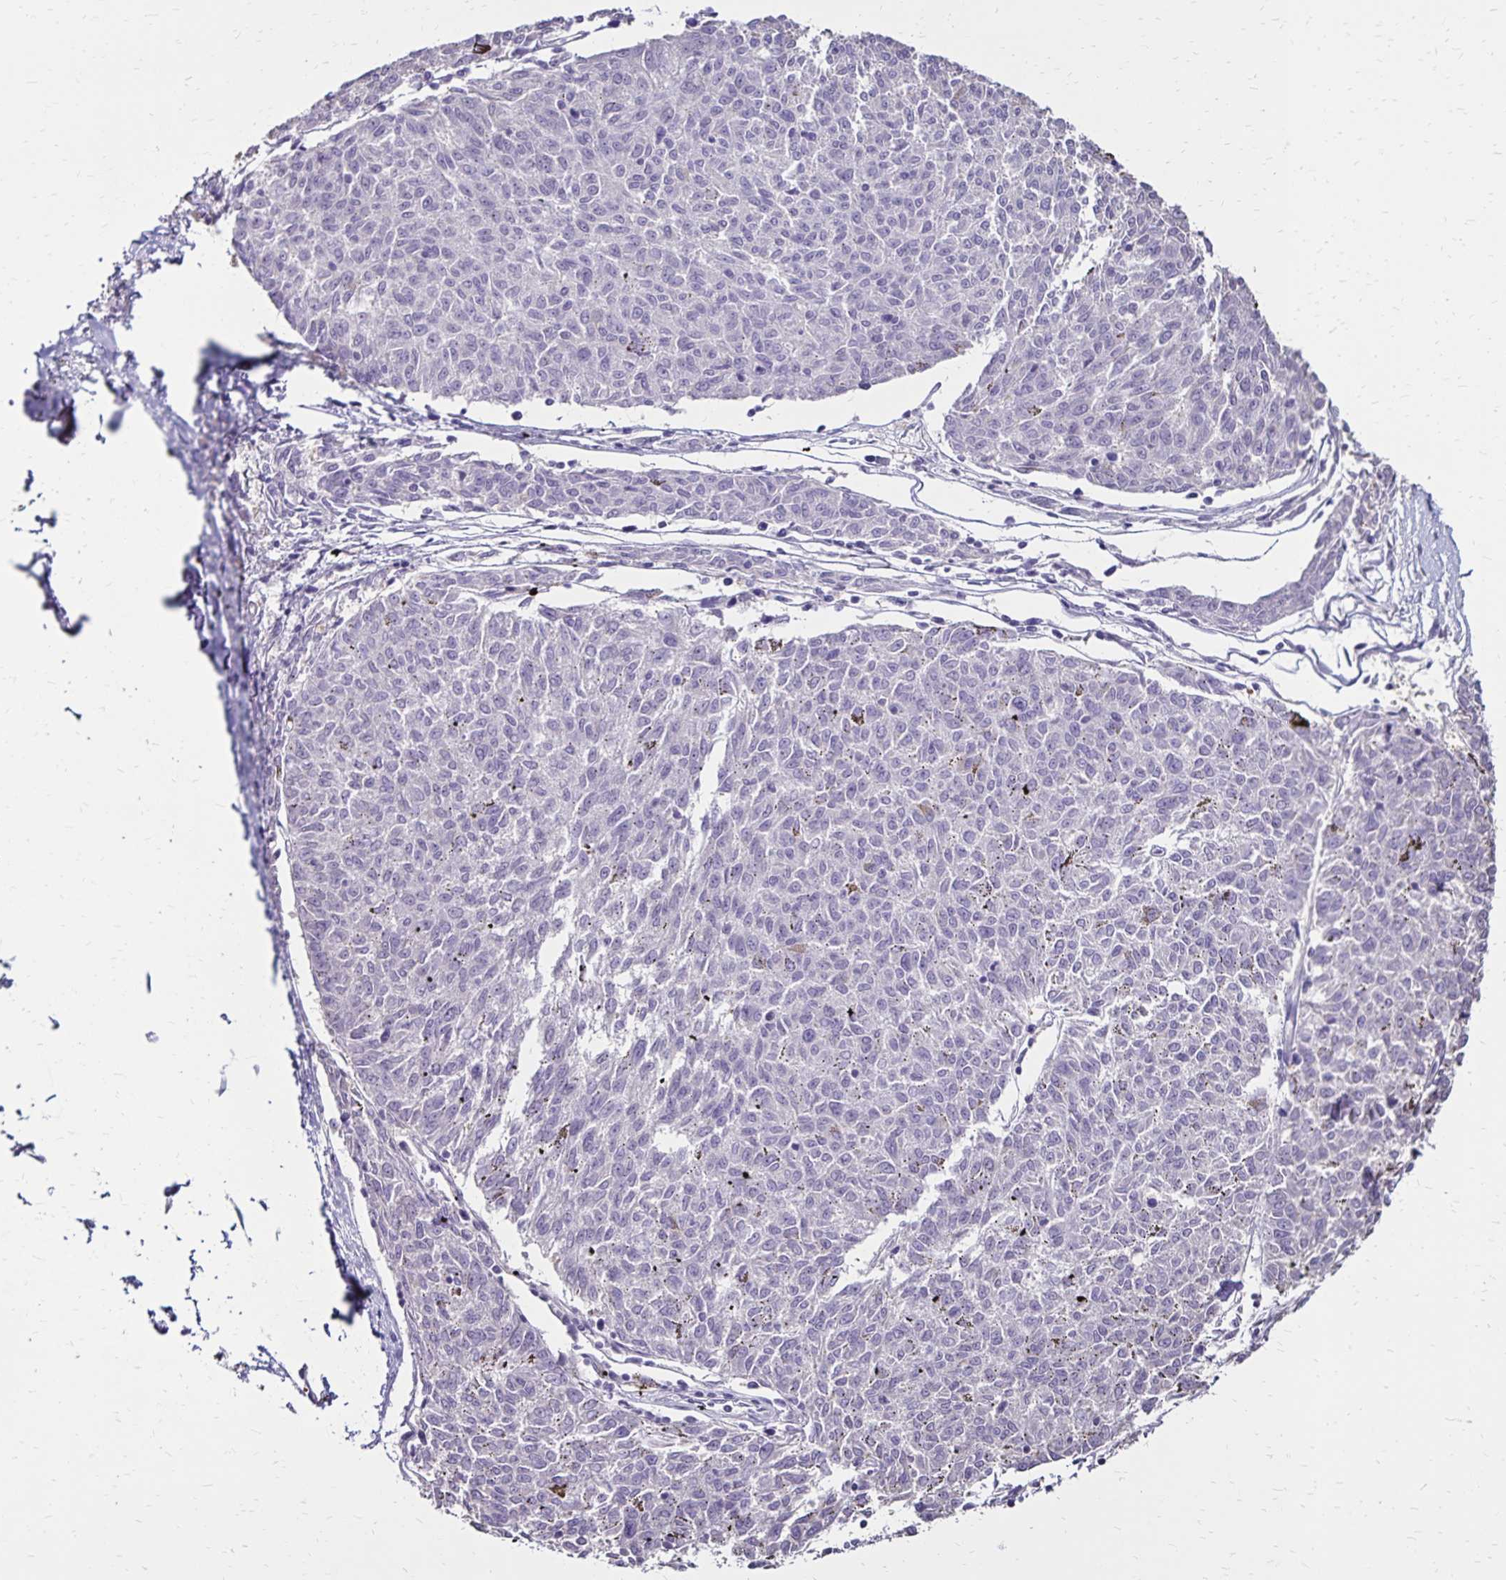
{"staining": {"intensity": "negative", "quantity": "none", "location": "none"}, "tissue": "melanoma", "cell_type": "Tumor cells", "image_type": "cancer", "snomed": [{"axis": "morphology", "description": "Malignant melanoma, NOS"}, {"axis": "topography", "description": "Skin"}], "caption": "High power microscopy photomicrograph of an immunohistochemistry (IHC) photomicrograph of melanoma, revealing no significant expression in tumor cells.", "gene": "SH3GL3", "patient": {"sex": "female", "age": 72}}